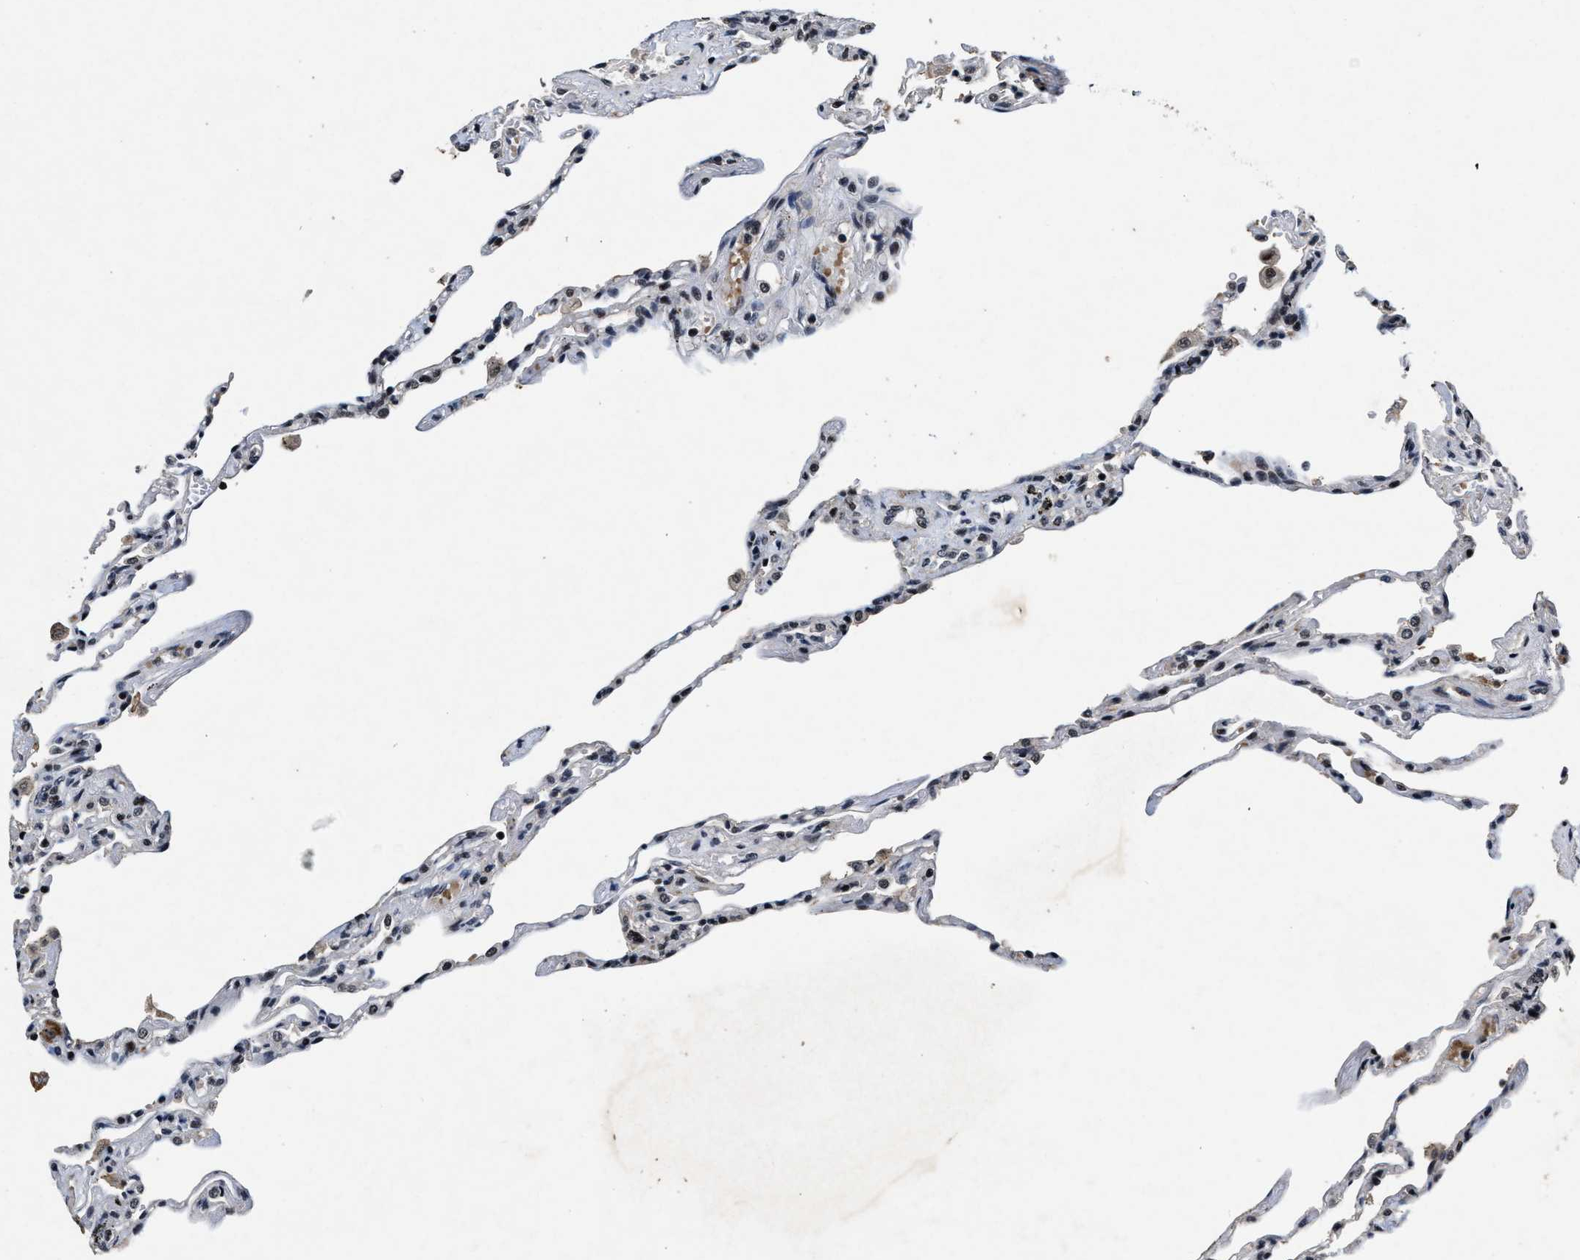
{"staining": {"intensity": "strong", "quantity": "25%-75%", "location": "nuclear"}, "tissue": "lung", "cell_type": "Alveolar cells", "image_type": "normal", "snomed": [{"axis": "morphology", "description": "Normal tissue, NOS"}, {"axis": "topography", "description": "Lung"}], "caption": "Protein analysis of benign lung demonstrates strong nuclear positivity in about 25%-75% of alveolar cells. (DAB IHC with brightfield microscopy, high magnification).", "gene": "ZNF233", "patient": {"sex": "male", "age": 59}}